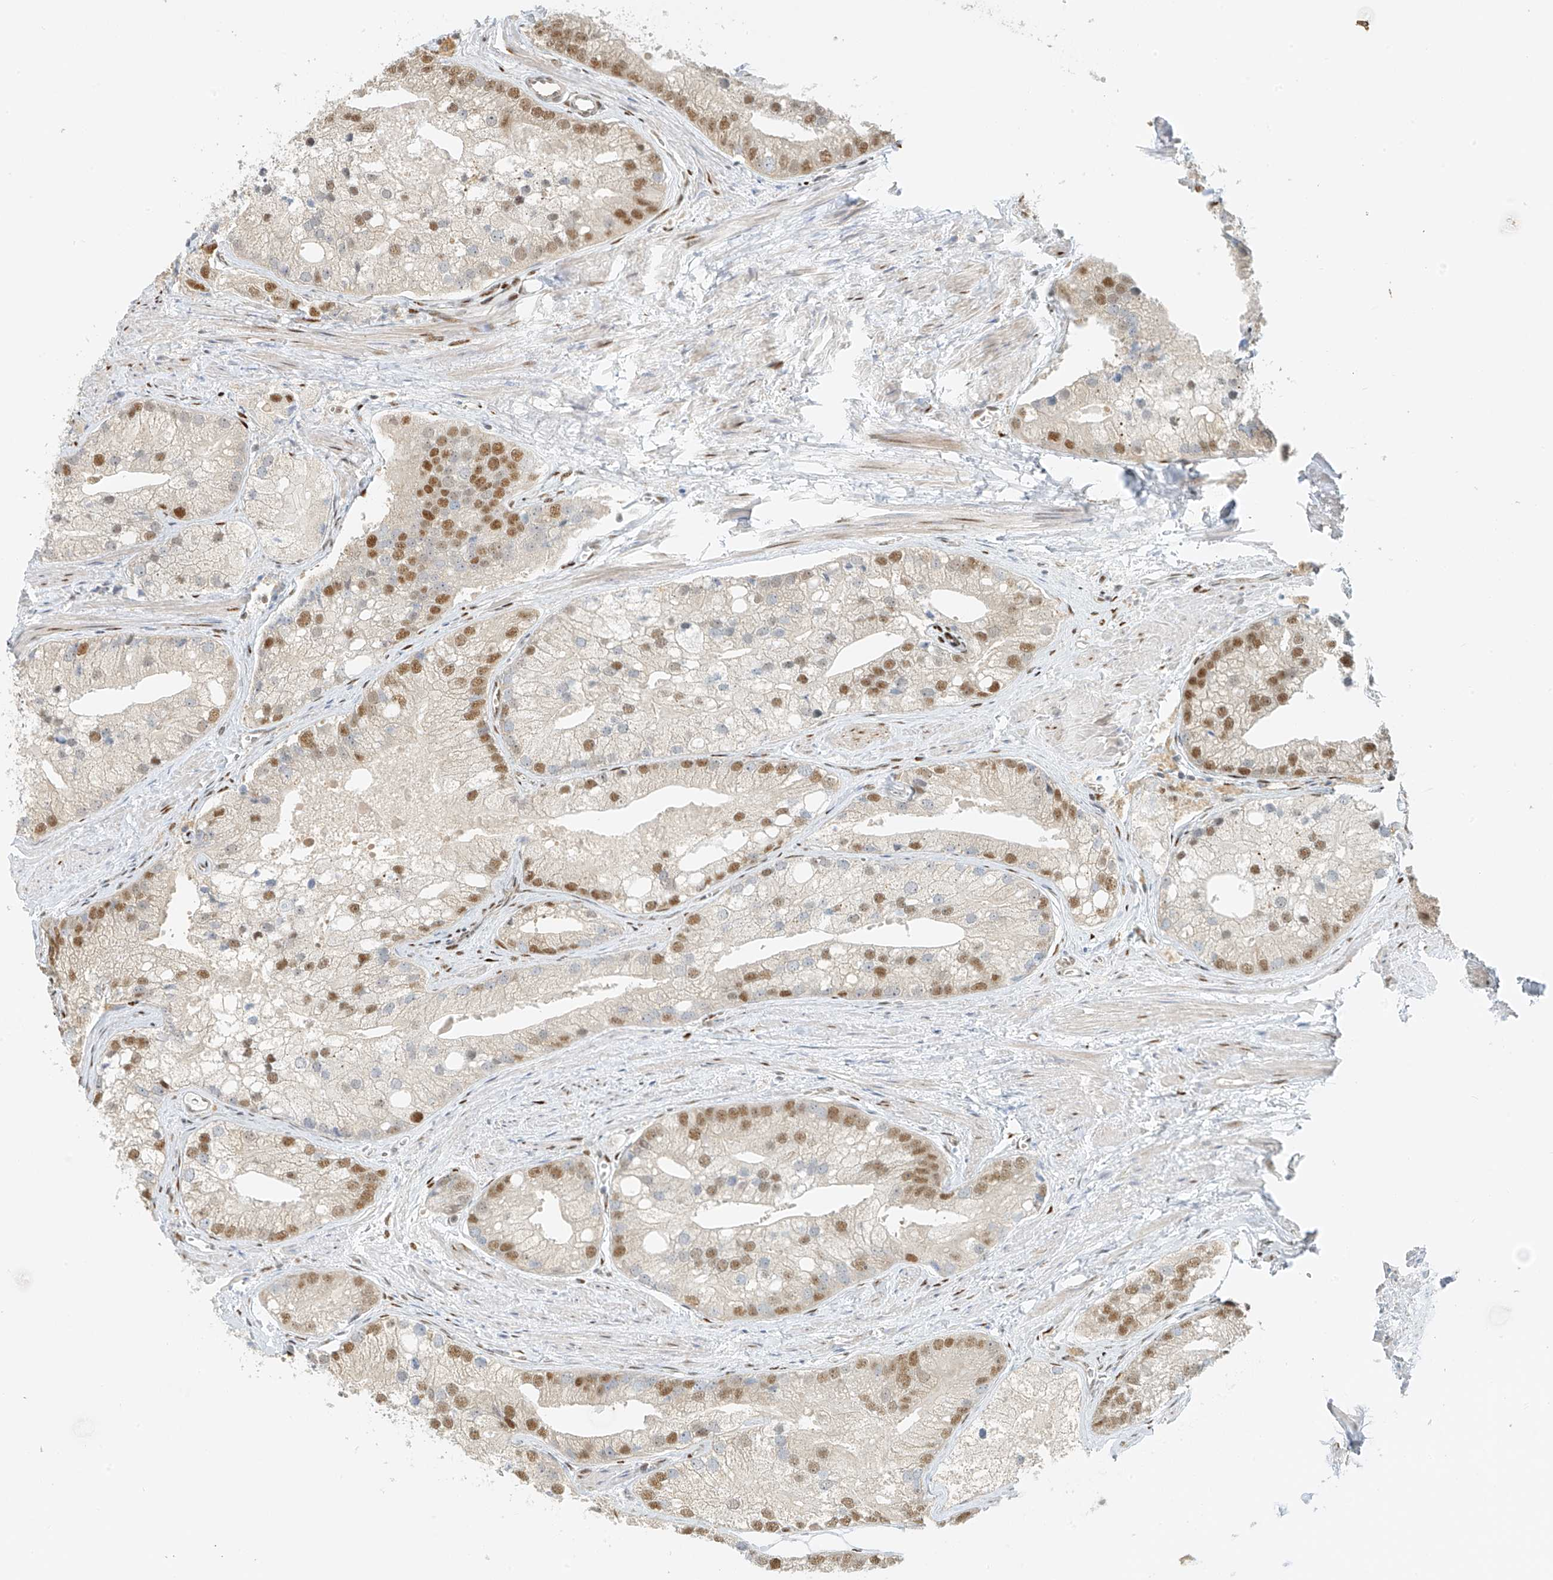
{"staining": {"intensity": "moderate", "quantity": "25%-75%", "location": "nuclear"}, "tissue": "prostate cancer", "cell_type": "Tumor cells", "image_type": "cancer", "snomed": [{"axis": "morphology", "description": "Adenocarcinoma, Low grade"}, {"axis": "topography", "description": "Prostate"}], "caption": "IHC of prostate cancer reveals medium levels of moderate nuclear expression in approximately 25%-75% of tumor cells. Using DAB (3,3'-diaminobenzidine) (brown) and hematoxylin (blue) stains, captured at high magnification using brightfield microscopy.", "gene": "ZNF514", "patient": {"sex": "male", "age": 69}}